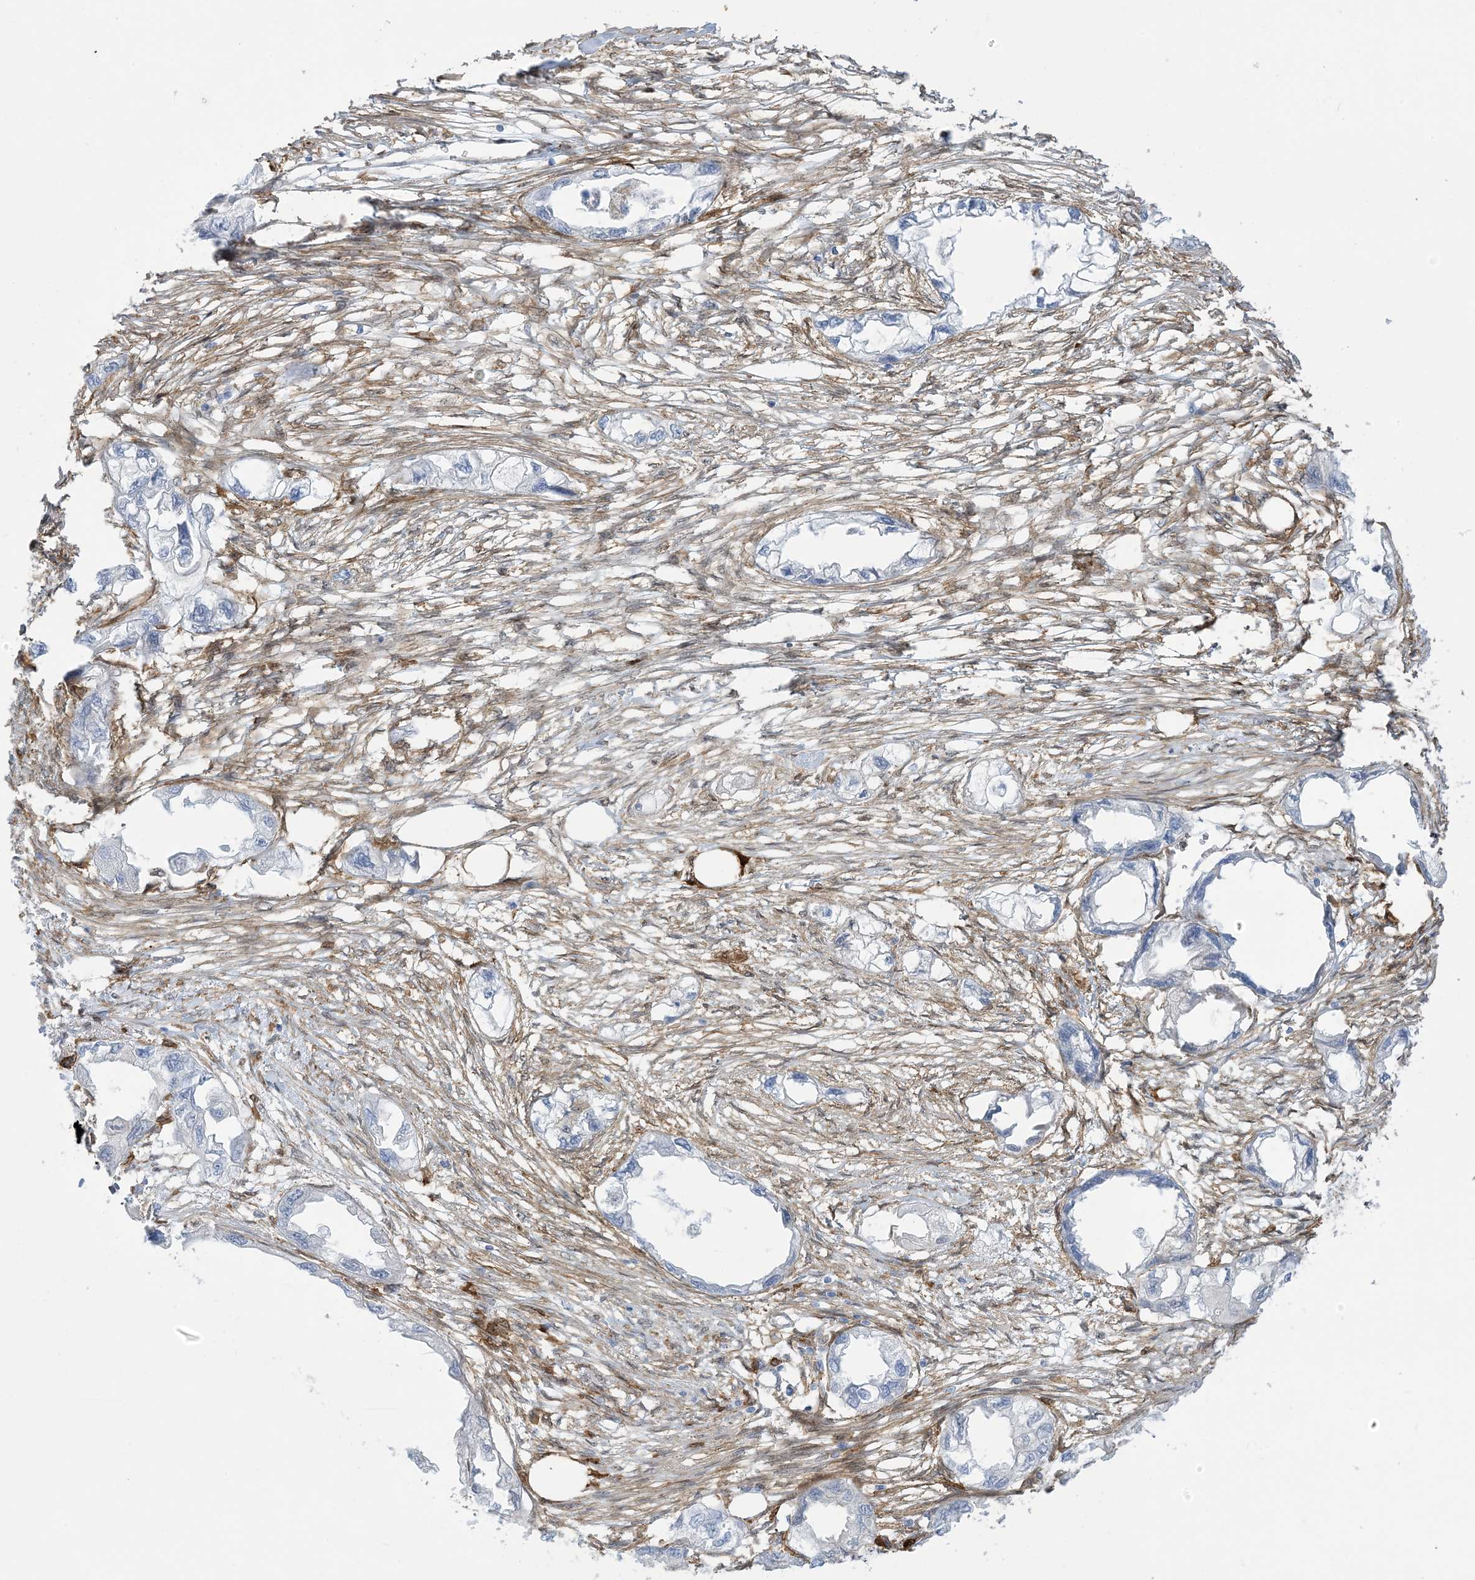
{"staining": {"intensity": "negative", "quantity": "none", "location": "none"}, "tissue": "endometrial cancer", "cell_type": "Tumor cells", "image_type": "cancer", "snomed": [{"axis": "morphology", "description": "Adenocarcinoma, NOS"}, {"axis": "morphology", "description": "Adenocarcinoma, metastatic, NOS"}, {"axis": "topography", "description": "Adipose tissue"}, {"axis": "topography", "description": "Endometrium"}], "caption": "The photomicrograph shows no significant positivity in tumor cells of endometrial cancer (metastatic adenocarcinoma).", "gene": "ICMT", "patient": {"sex": "female", "age": 67}}